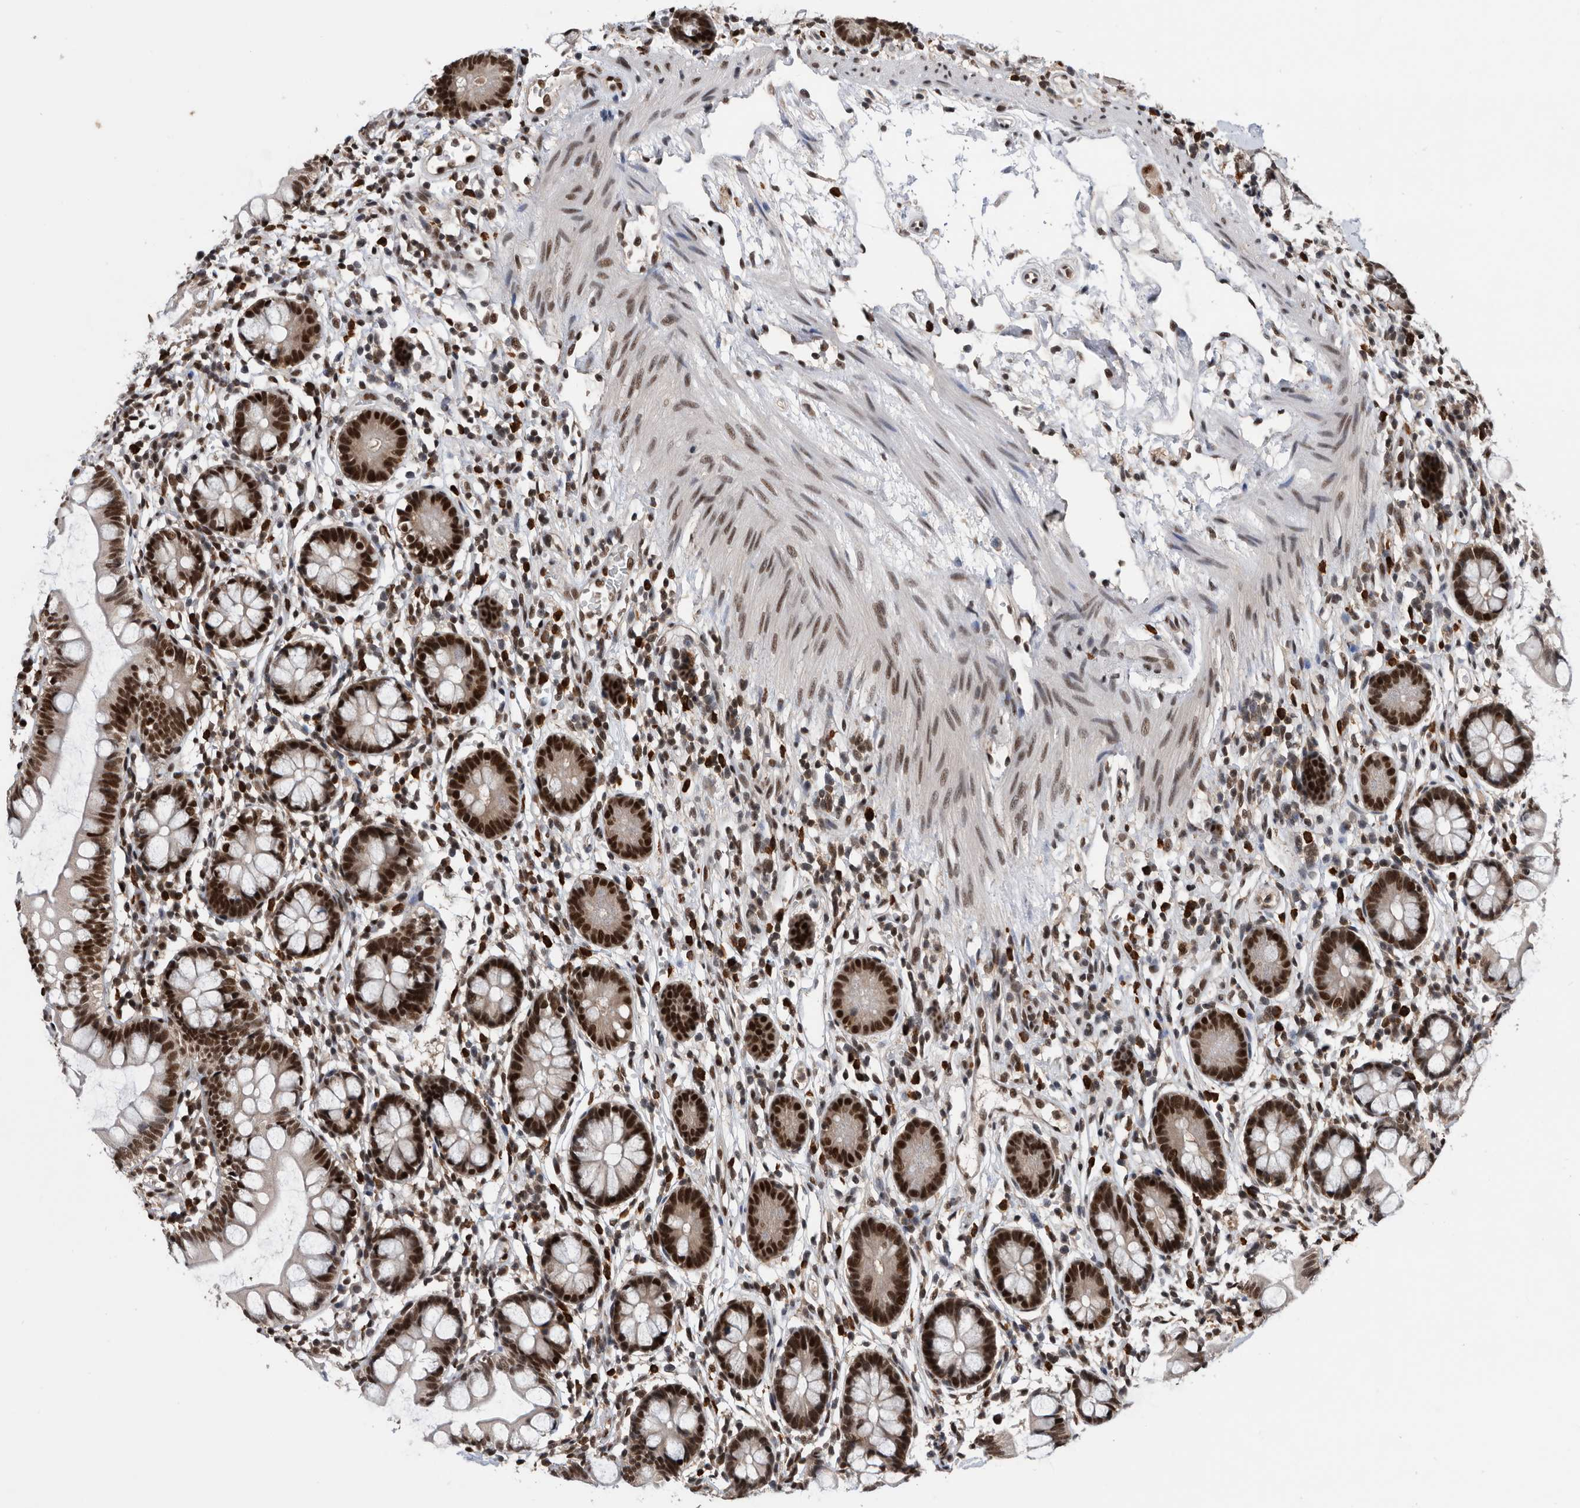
{"staining": {"intensity": "strong", "quantity": ">75%", "location": "nuclear"}, "tissue": "small intestine", "cell_type": "Glandular cells", "image_type": "normal", "snomed": [{"axis": "morphology", "description": "Normal tissue, NOS"}, {"axis": "topography", "description": "Small intestine"}], "caption": "Immunohistochemical staining of unremarkable small intestine displays >75% levels of strong nuclear protein expression in about >75% of glandular cells. (DAB (3,3'-diaminobenzidine) IHC, brown staining for protein, blue staining for nuclei).", "gene": "ZNF260", "patient": {"sex": "female", "age": 84}}